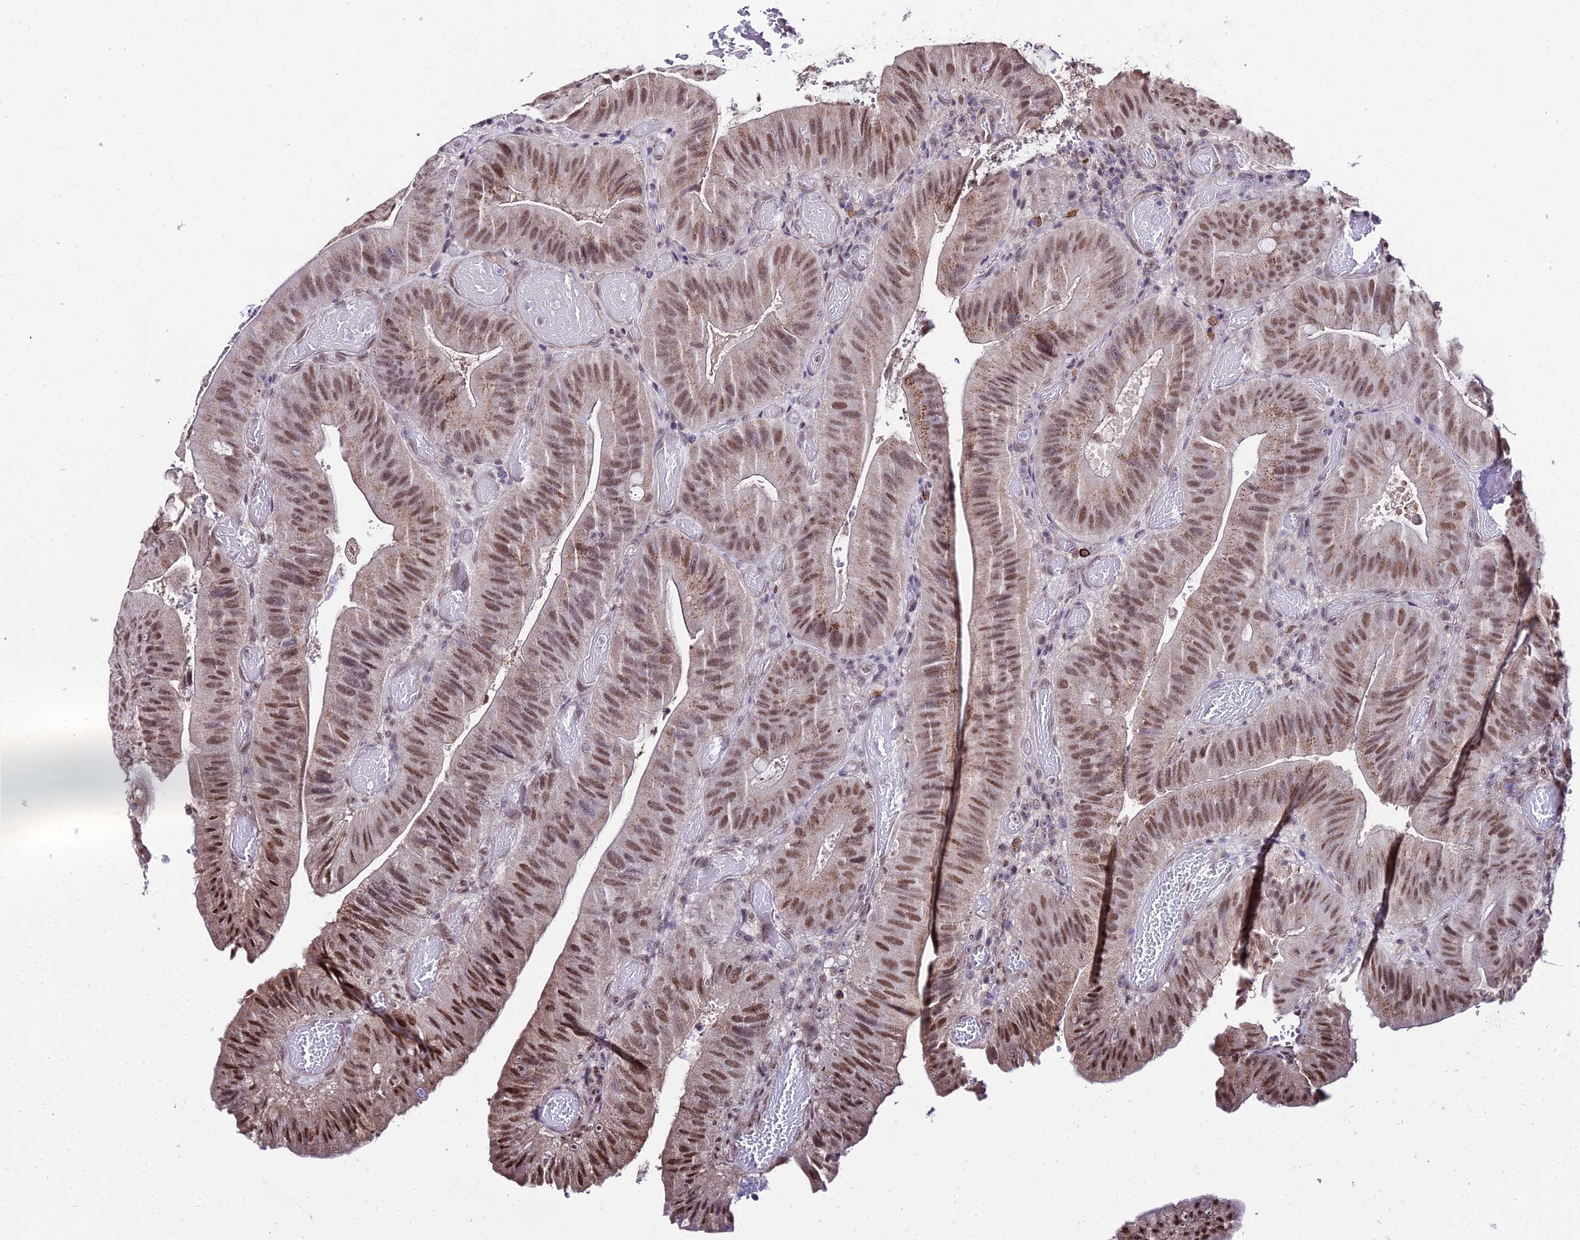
{"staining": {"intensity": "moderate", "quantity": ">75%", "location": "nuclear"}, "tissue": "colorectal cancer", "cell_type": "Tumor cells", "image_type": "cancer", "snomed": [{"axis": "morphology", "description": "Adenocarcinoma, NOS"}, {"axis": "topography", "description": "Colon"}], "caption": "IHC (DAB) staining of human adenocarcinoma (colorectal) exhibits moderate nuclear protein staining in approximately >75% of tumor cells.", "gene": "POLR2I", "patient": {"sex": "female", "age": 43}}